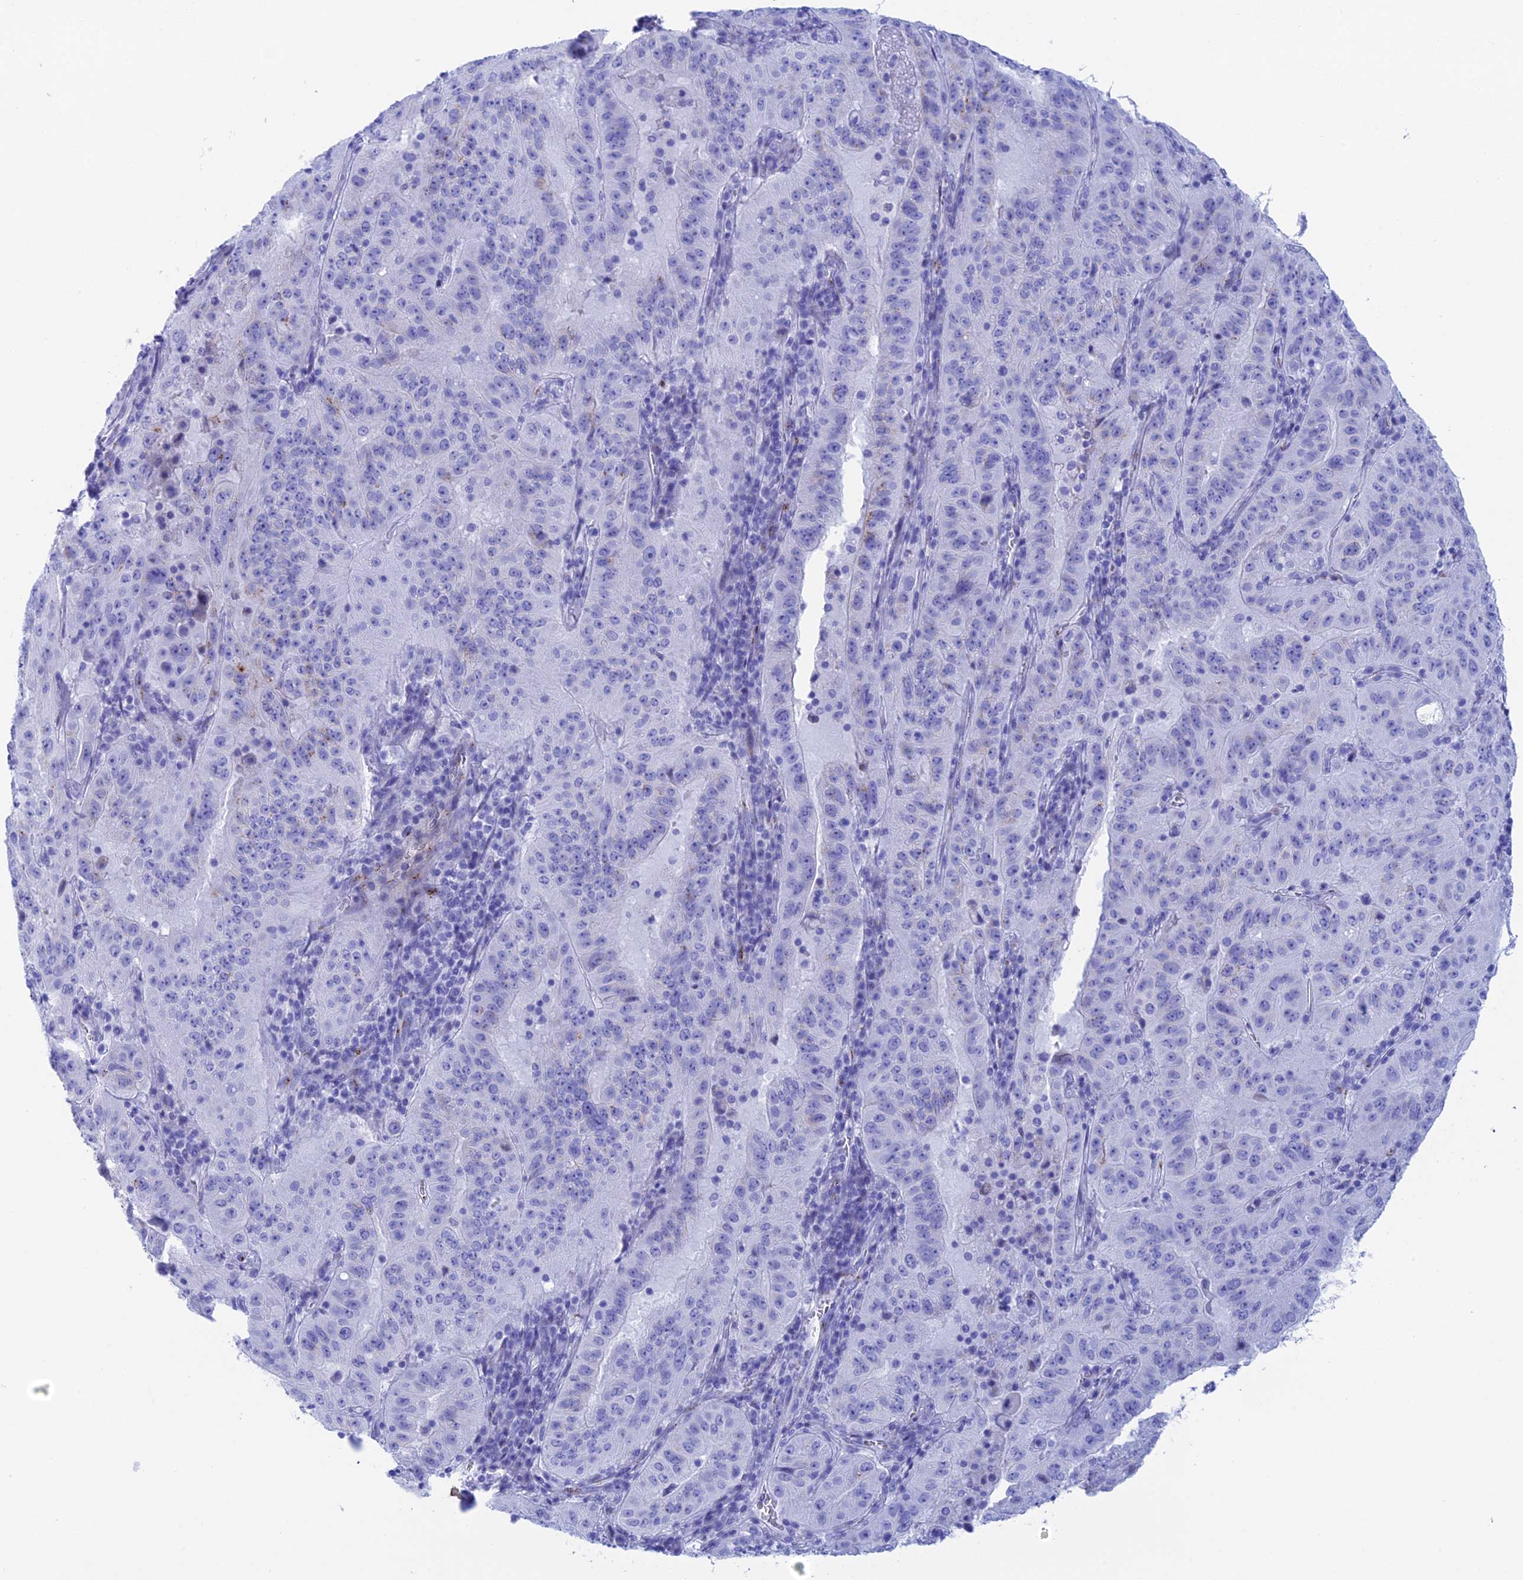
{"staining": {"intensity": "negative", "quantity": "none", "location": "none"}, "tissue": "pancreatic cancer", "cell_type": "Tumor cells", "image_type": "cancer", "snomed": [{"axis": "morphology", "description": "Adenocarcinoma, NOS"}, {"axis": "topography", "description": "Pancreas"}], "caption": "Pancreatic cancer (adenocarcinoma) was stained to show a protein in brown. There is no significant positivity in tumor cells. (Stains: DAB (3,3'-diaminobenzidine) immunohistochemistry with hematoxylin counter stain, Microscopy: brightfield microscopy at high magnification).", "gene": "ERICH4", "patient": {"sex": "male", "age": 63}}